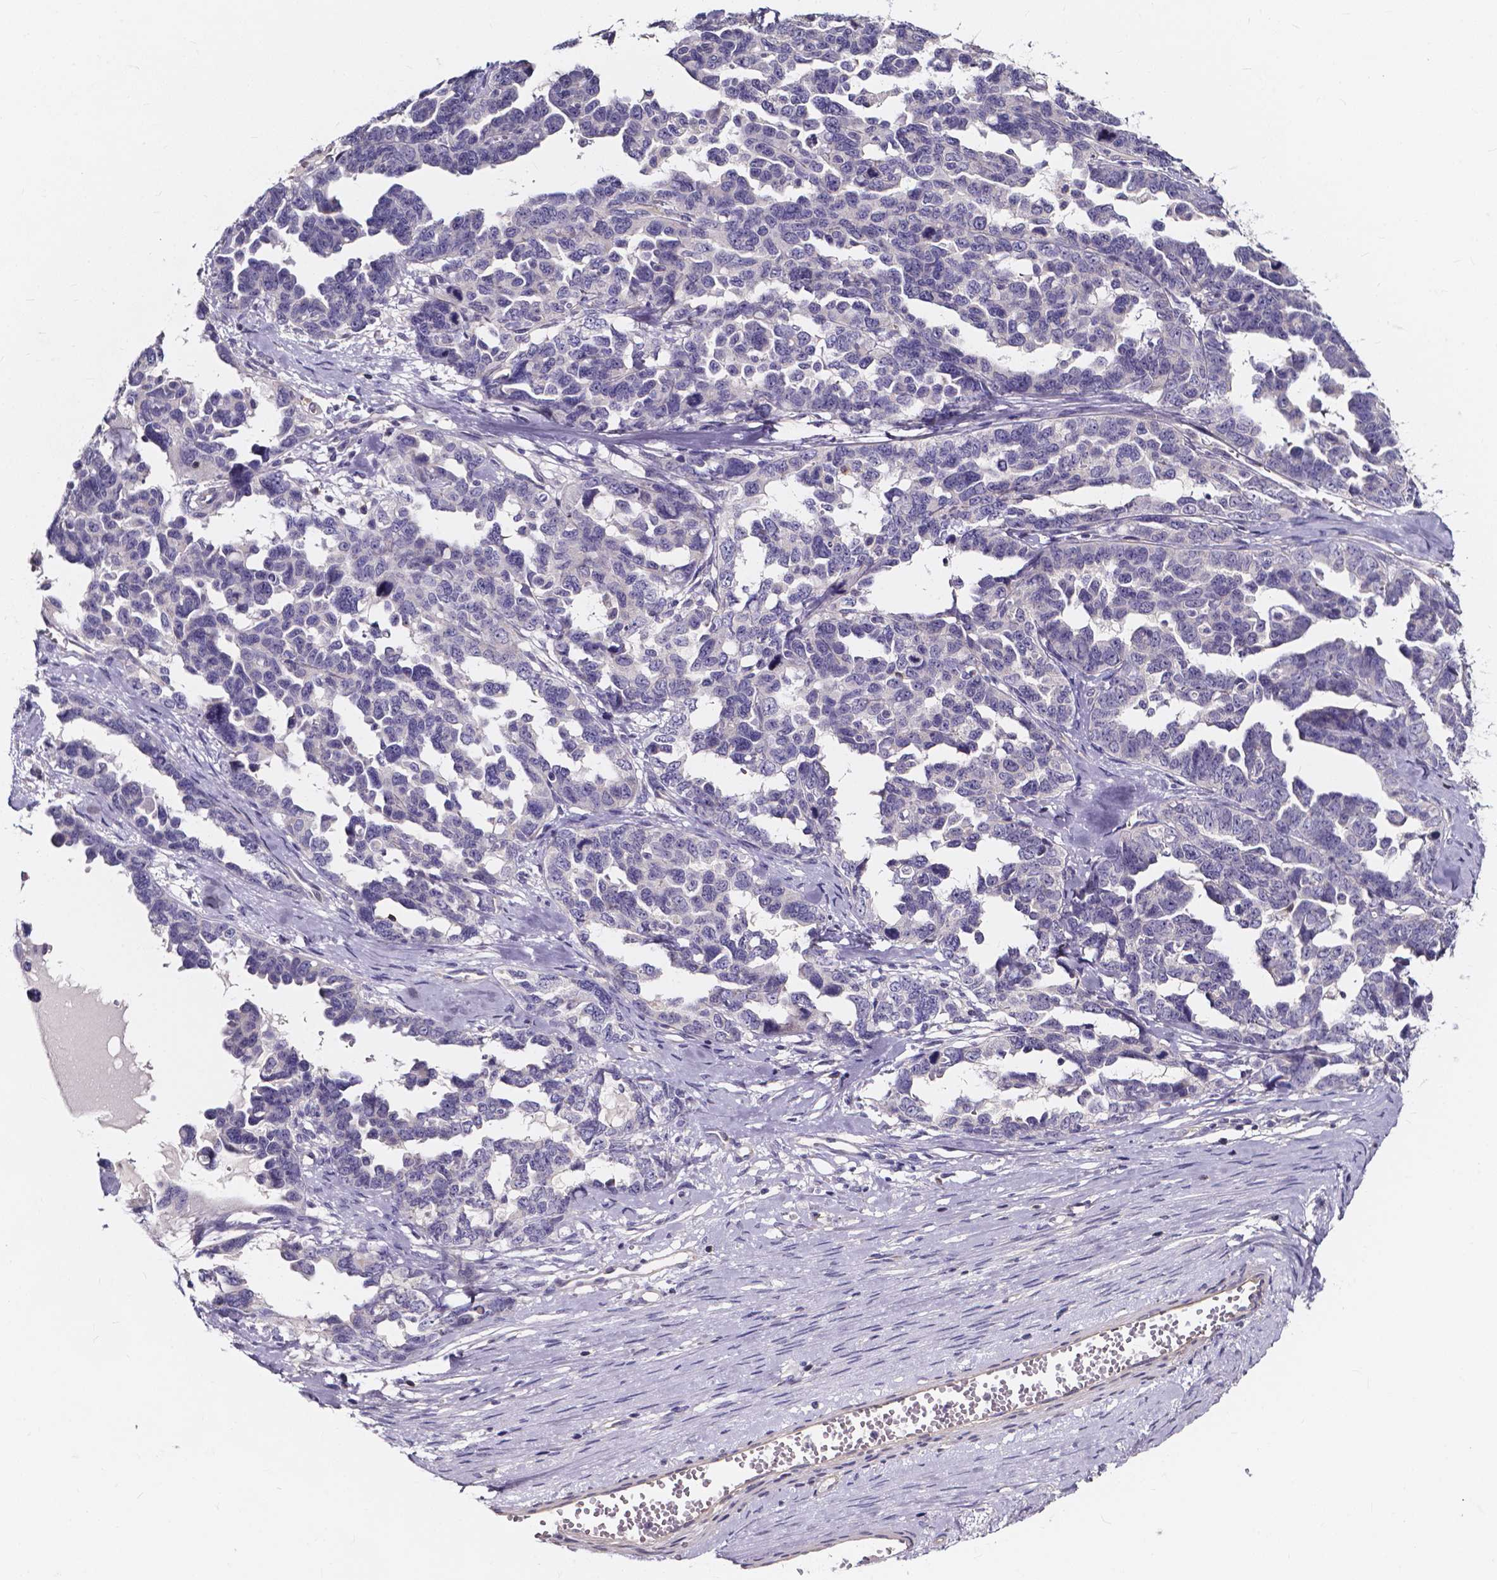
{"staining": {"intensity": "negative", "quantity": "none", "location": "none"}, "tissue": "ovarian cancer", "cell_type": "Tumor cells", "image_type": "cancer", "snomed": [{"axis": "morphology", "description": "Cystadenocarcinoma, serous, NOS"}, {"axis": "topography", "description": "Ovary"}], "caption": "Immunohistochemical staining of human serous cystadenocarcinoma (ovarian) demonstrates no significant positivity in tumor cells. Nuclei are stained in blue.", "gene": "THEMIS", "patient": {"sex": "female", "age": 69}}